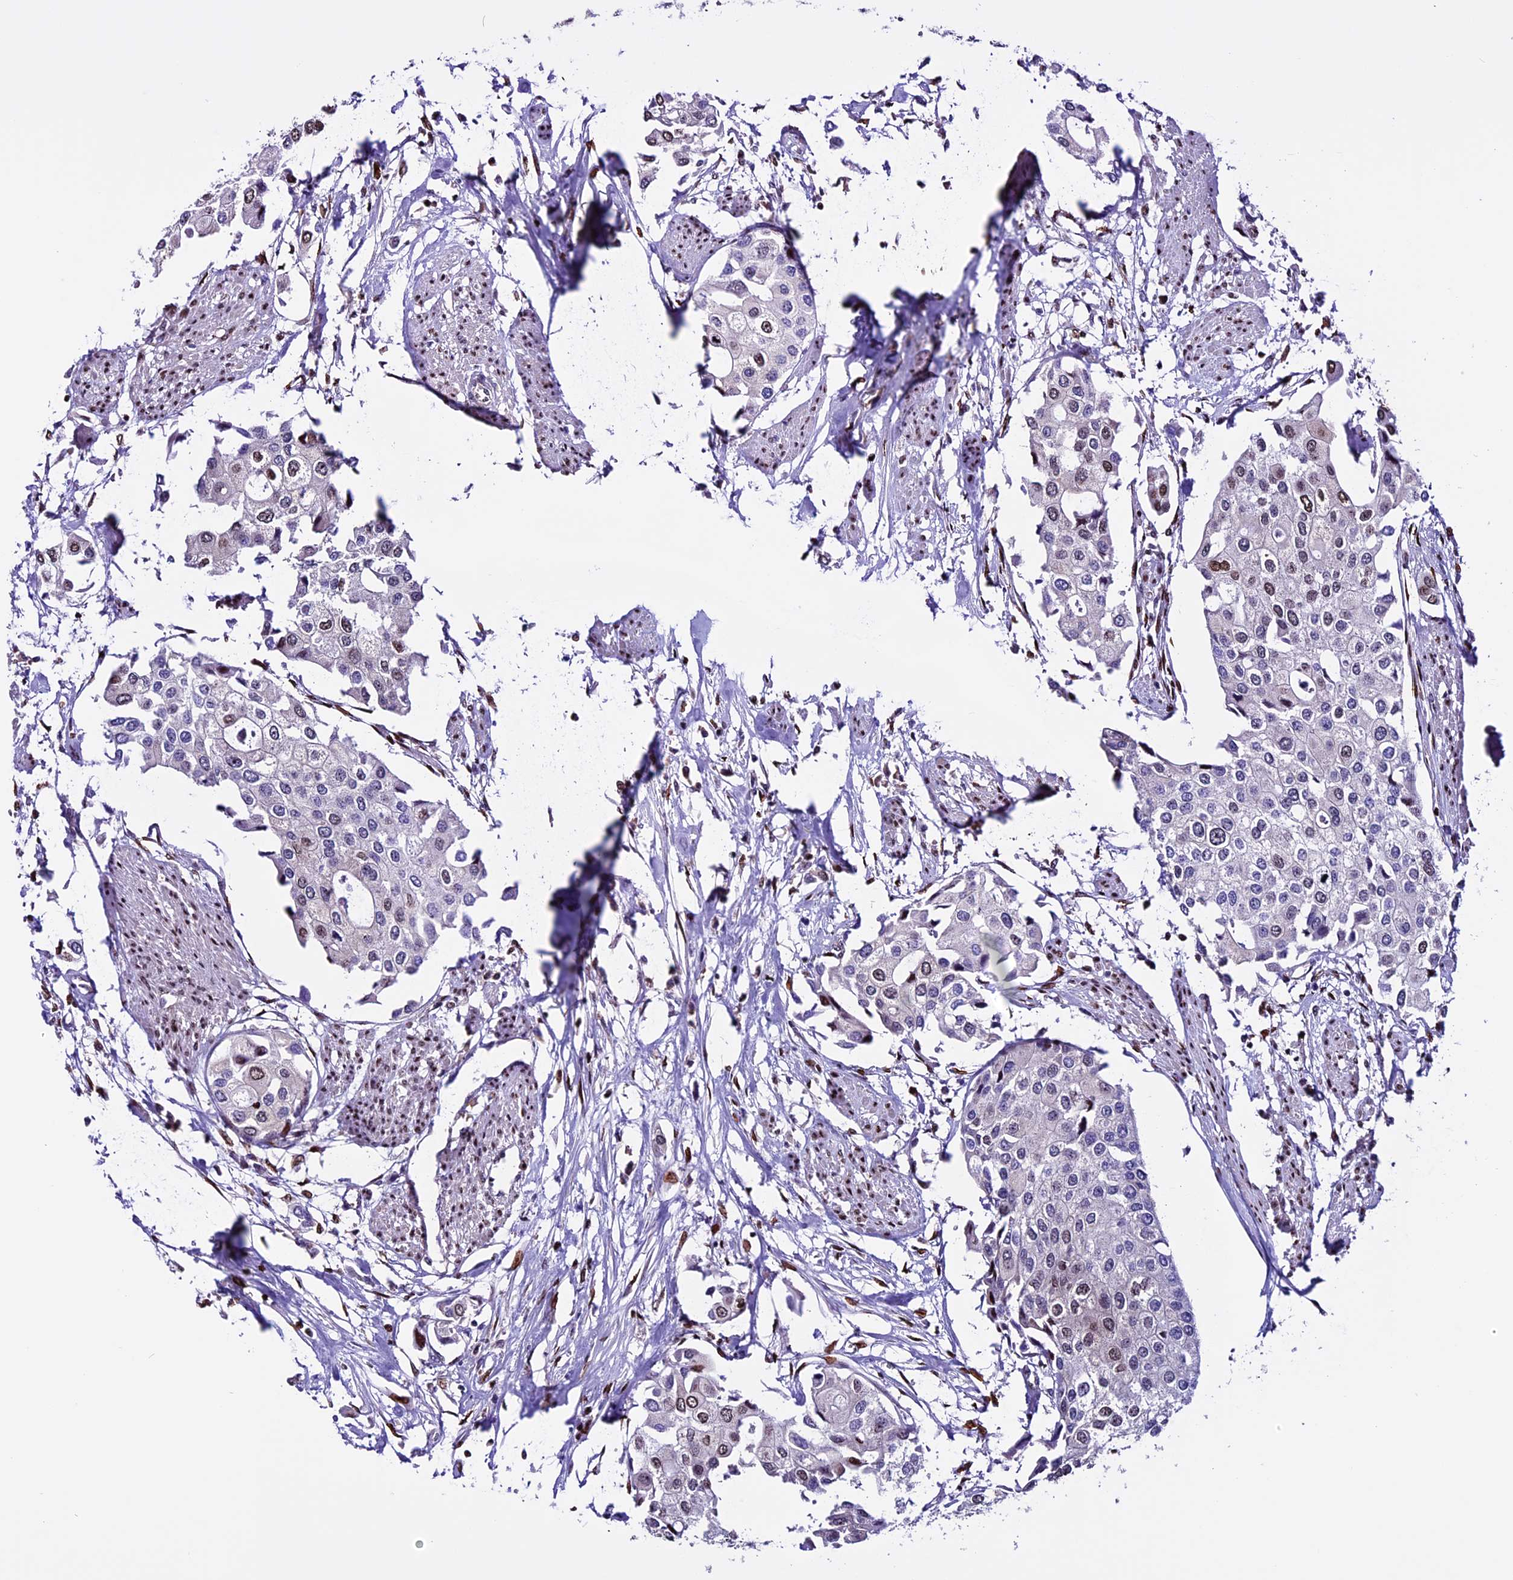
{"staining": {"intensity": "moderate", "quantity": "<25%", "location": "nuclear"}, "tissue": "urothelial cancer", "cell_type": "Tumor cells", "image_type": "cancer", "snomed": [{"axis": "morphology", "description": "Urothelial carcinoma, High grade"}, {"axis": "topography", "description": "Urinary bladder"}], "caption": "Human urothelial carcinoma (high-grade) stained with a brown dye displays moderate nuclear positive expression in approximately <25% of tumor cells.", "gene": "RINL", "patient": {"sex": "male", "age": 64}}